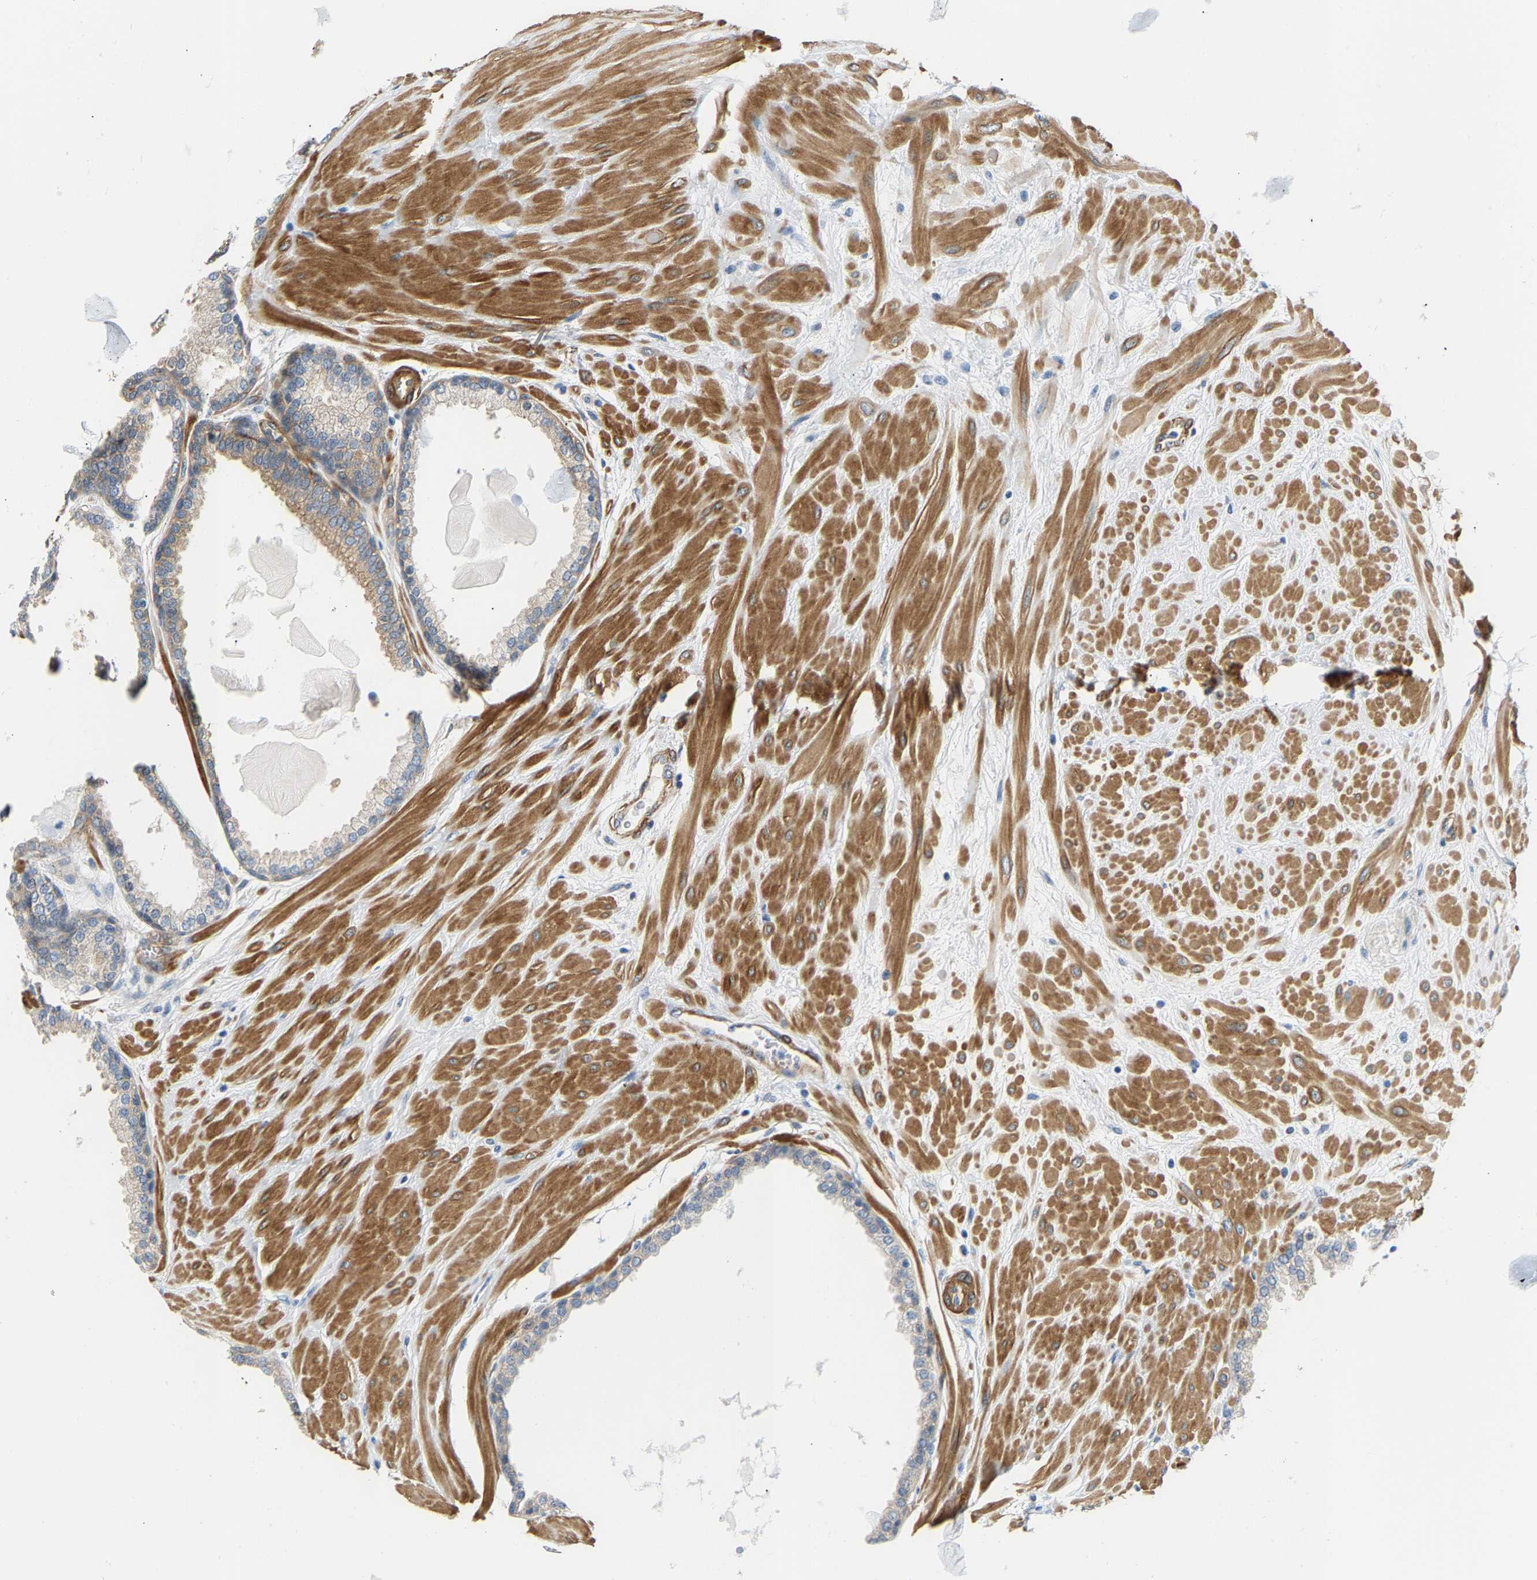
{"staining": {"intensity": "moderate", "quantity": "<25%", "location": "cytoplasmic/membranous"}, "tissue": "prostate", "cell_type": "Glandular cells", "image_type": "normal", "snomed": [{"axis": "morphology", "description": "Normal tissue, NOS"}, {"axis": "topography", "description": "Prostate"}], "caption": "Normal prostate displays moderate cytoplasmic/membranous staining in approximately <25% of glandular cells (Brightfield microscopy of DAB IHC at high magnification)..", "gene": "PAWR", "patient": {"sex": "male", "age": 51}}